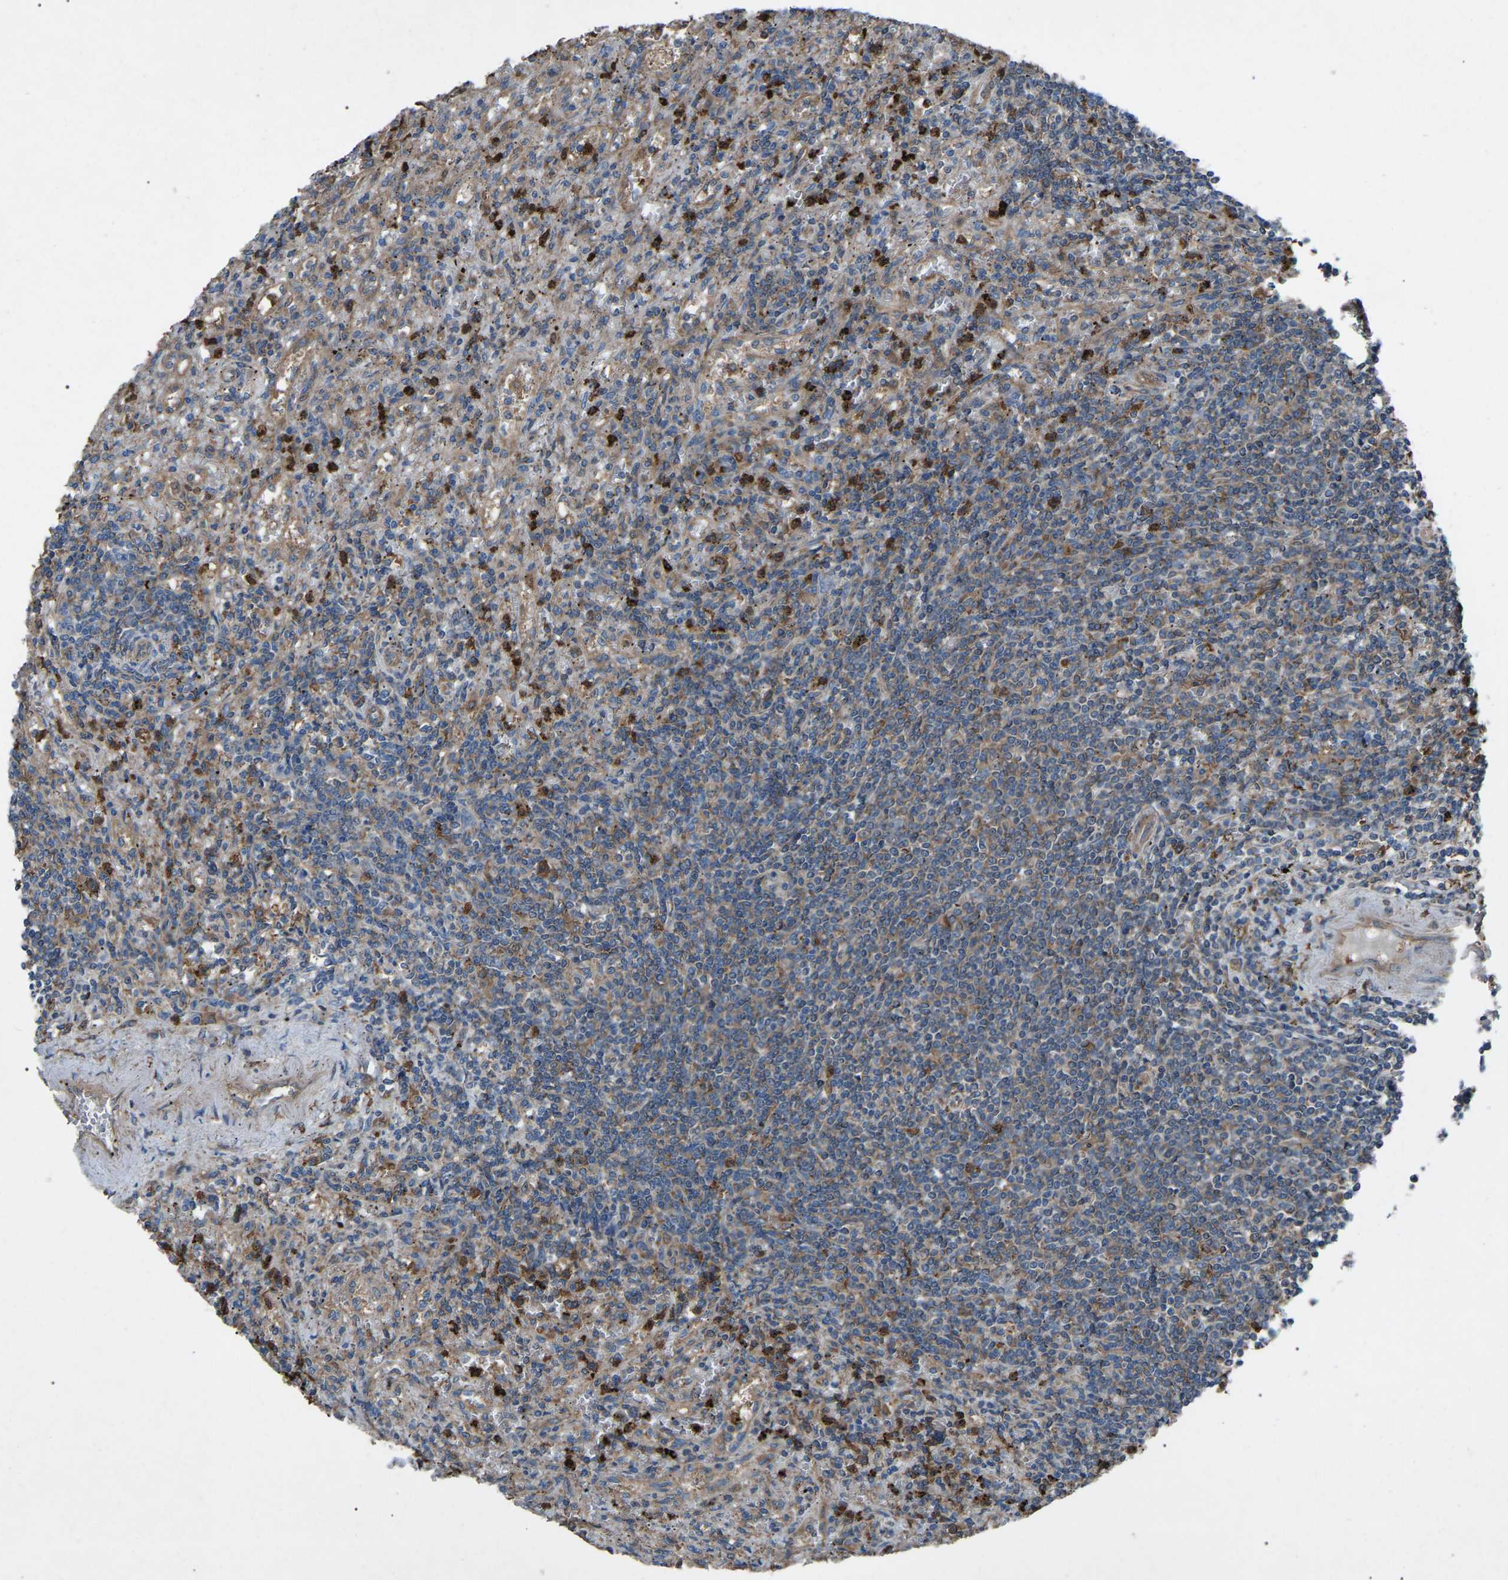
{"staining": {"intensity": "moderate", "quantity": "25%-75%", "location": "cytoplasmic/membranous"}, "tissue": "lymphoma", "cell_type": "Tumor cells", "image_type": "cancer", "snomed": [{"axis": "morphology", "description": "Malignant lymphoma, non-Hodgkin's type, Low grade"}, {"axis": "topography", "description": "Spleen"}], "caption": "A high-resolution histopathology image shows immunohistochemistry staining of lymphoma, which demonstrates moderate cytoplasmic/membranous positivity in about 25%-75% of tumor cells. The protein of interest is shown in brown color, while the nuclei are stained blue.", "gene": "AIMP1", "patient": {"sex": "male", "age": 76}}